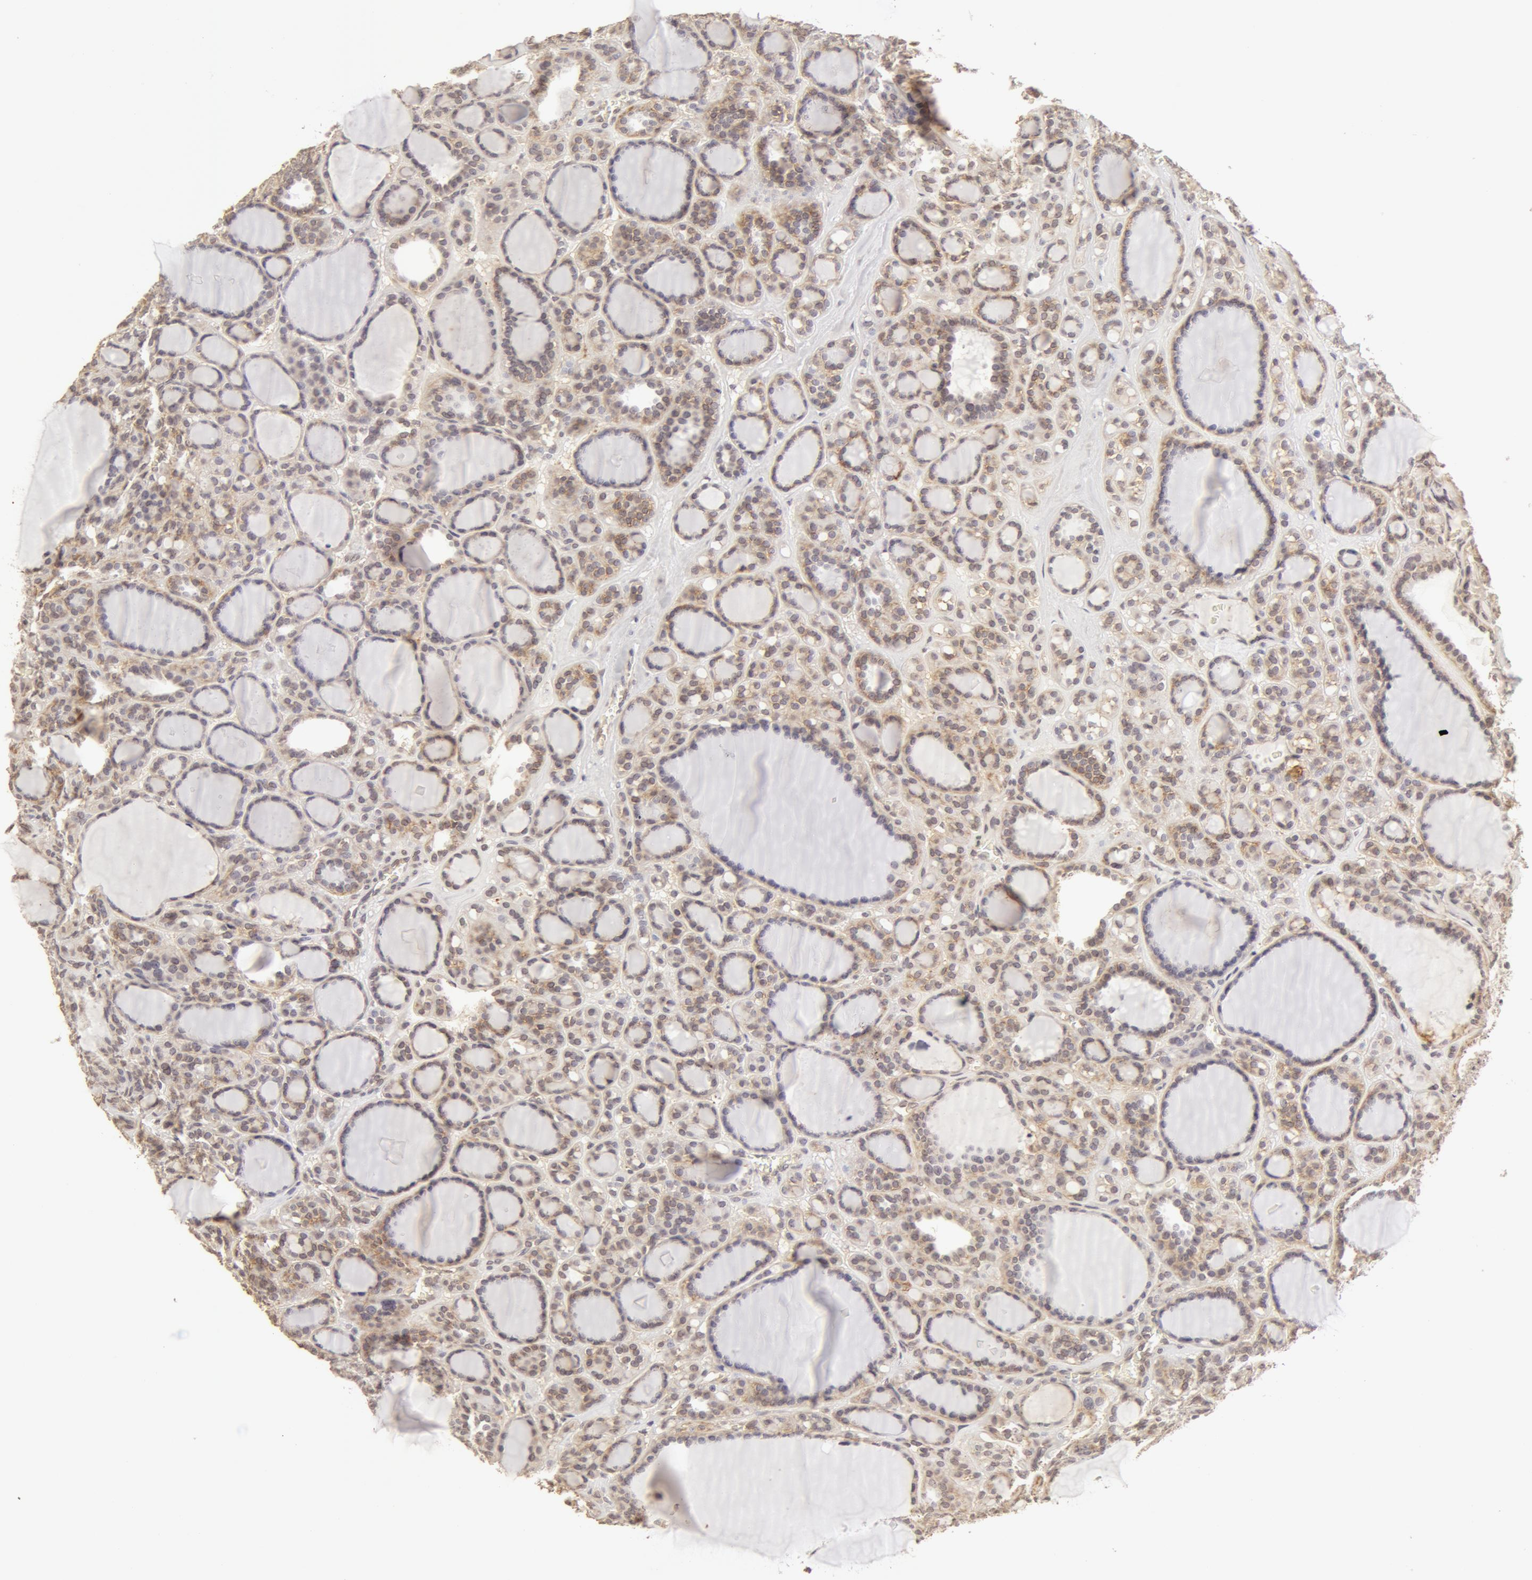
{"staining": {"intensity": "weak", "quantity": ">75%", "location": "cytoplasmic/membranous"}, "tissue": "thyroid cancer", "cell_type": "Tumor cells", "image_type": "cancer", "snomed": [{"axis": "morphology", "description": "Follicular adenoma carcinoma, NOS"}, {"axis": "topography", "description": "Thyroid gland"}], "caption": "Human thyroid follicular adenoma carcinoma stained with a protein marker reveals weak staining in tumor cells.", "gene": "ADAM10", "patient": {"sex": "female", "age": 71}}